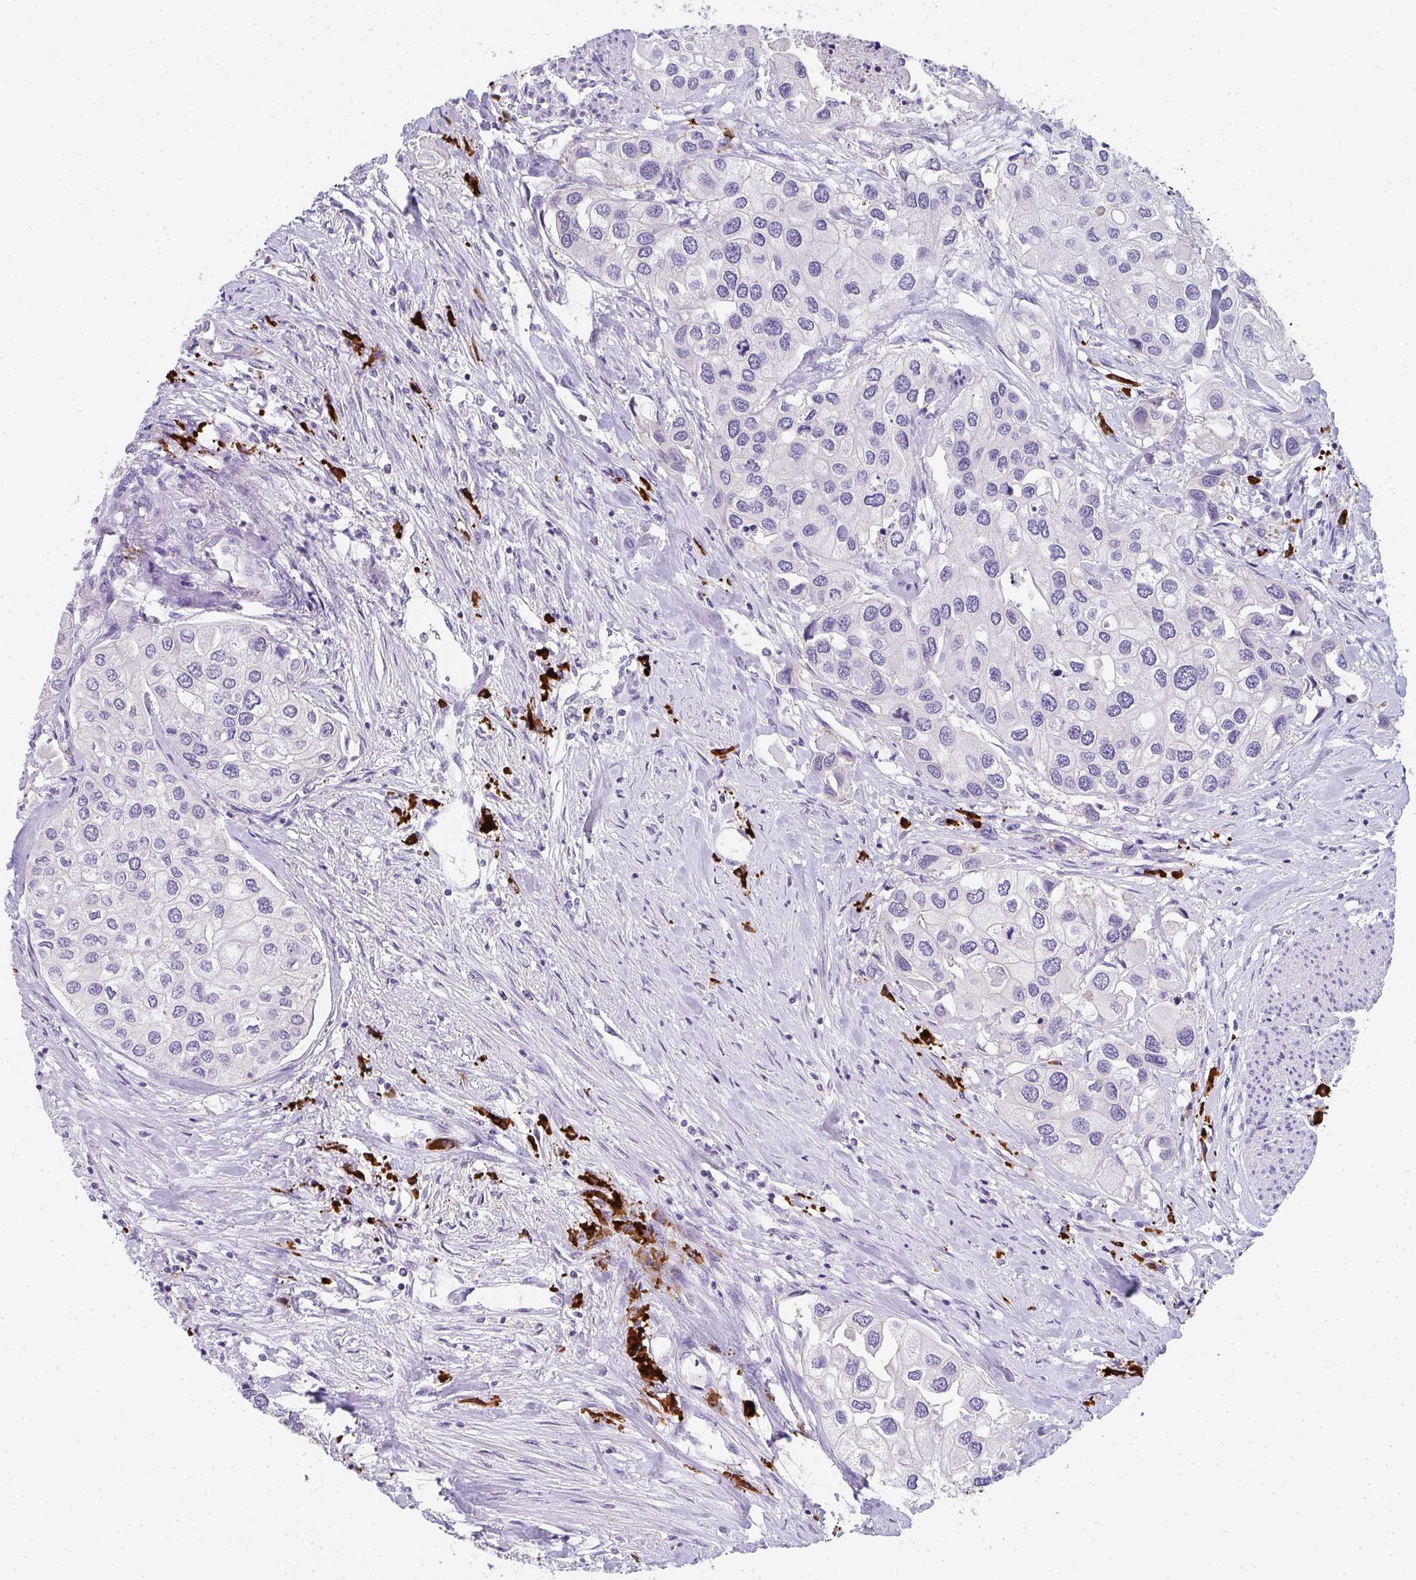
{"staining": {"intensity": "negative", "quantity": "none", "location": "none"}, "tissue": "urothelial cancer", "cell_type": "Tumor cells", "image_type": "cancer", "snomed": [{"axis": "morphology", "description": "Urothelial carcinoma, High grade"}, {"axis": "topography", "description": "Urinary bladder"}], "caption": "High magnification brightfield microscopy of urothelial cancer stained with DAB (3,3'-diaminobenzidine) (brown) and counterstained with hematoxylin (blue): tumor cells show no significant expression.", "gene": "CACNA1S", "patient": {"sex": "male", "age": 64}}